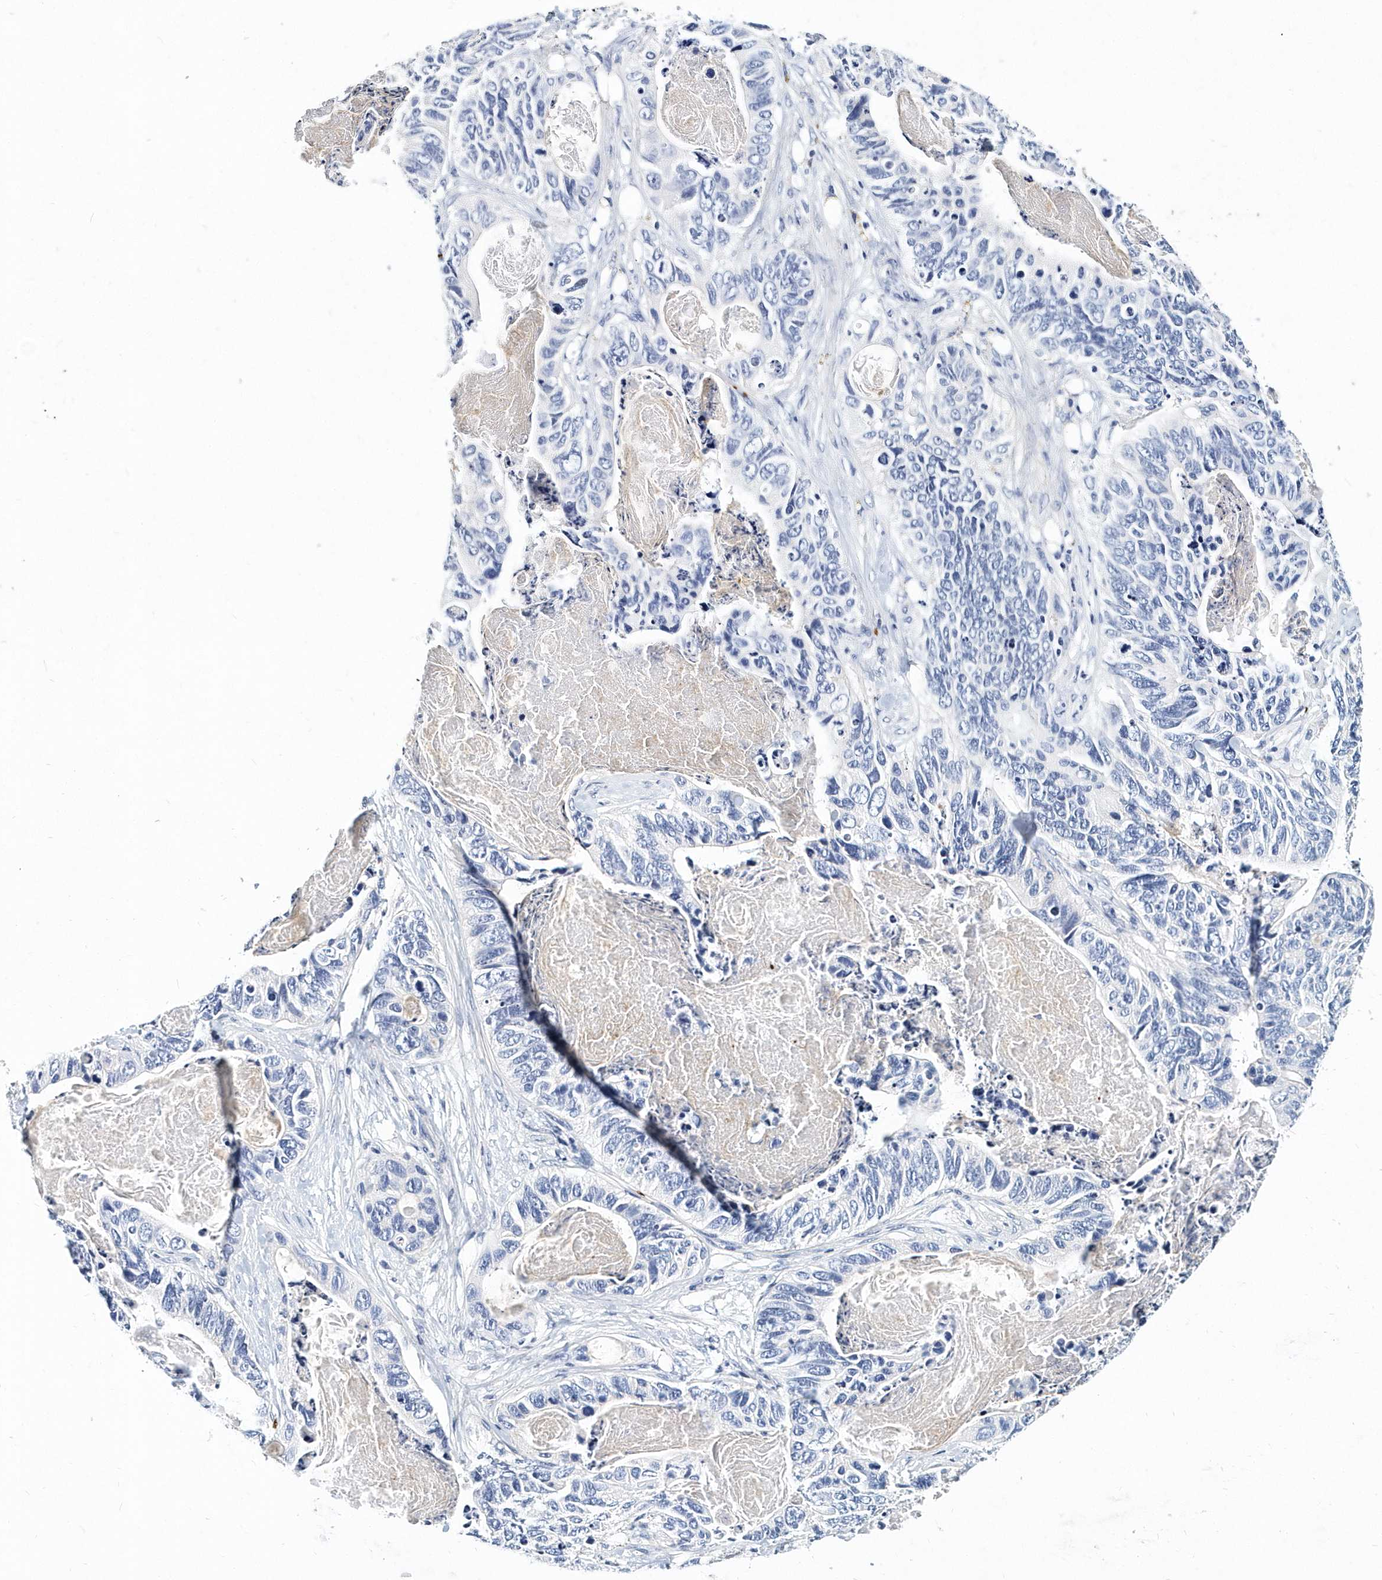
{"staining": {"intensity": "negative", "quantity": "none", "location": "none"}, "tissue": "stomach cancer", "cell_type": "Tumor cells", "image_type": "cancer", "snomed": [{"axis": "morphology", "description": "Adenocarcinoma, NOS"}, {"axis": "topography", "description": "Stomach"}], "caption": "Tumor cells are negative for brown protein staining in stomach adenocarcinoma. (DAB immunohistochemistry (IHC) with hematoxylin counter stain).", "gene": "ITGA2B", "patient": {"sex": "female", "age": 89}}